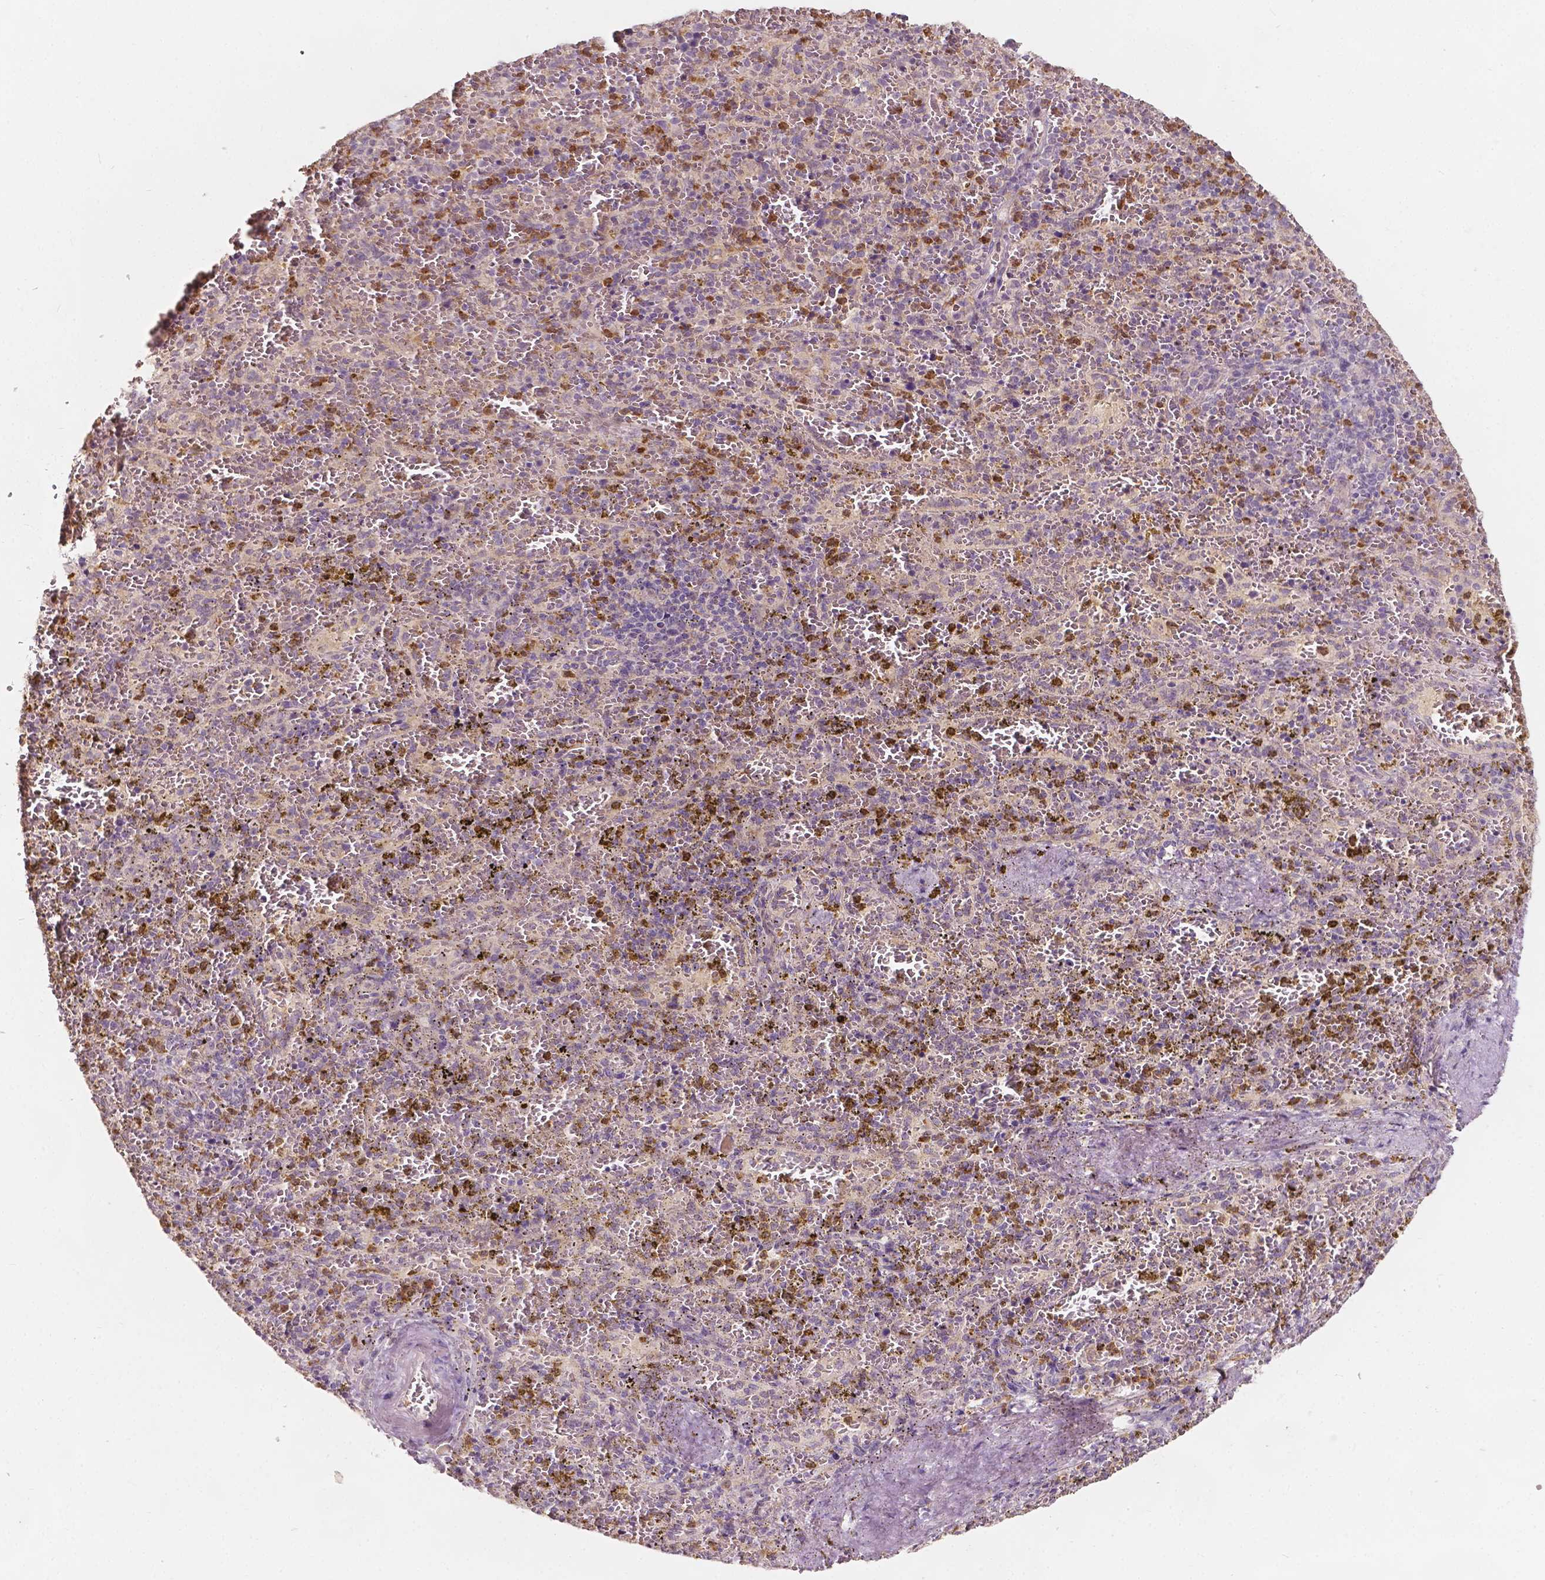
{"staining": {"intensity": "moderate", "quantity": "<25%", "location": "cytoplasmic/membranous"}, "tissue": "spleen", "cell_type": "Cells in red pulp", "image_type": "normal", "snomed": [{"axis": "morphology", "description": "Normal tissue, NOS"}, {"axis": "topography", "description": "Spleen"}], "caption": "Brown immunohistochemical staining in unremarkable human spleen reveals moderate cytoplasmic/membranous expression in about <25% of cells in red pulp.", "gene": "NPC1L1", "patient": {"sex": "female", "age": 50}}